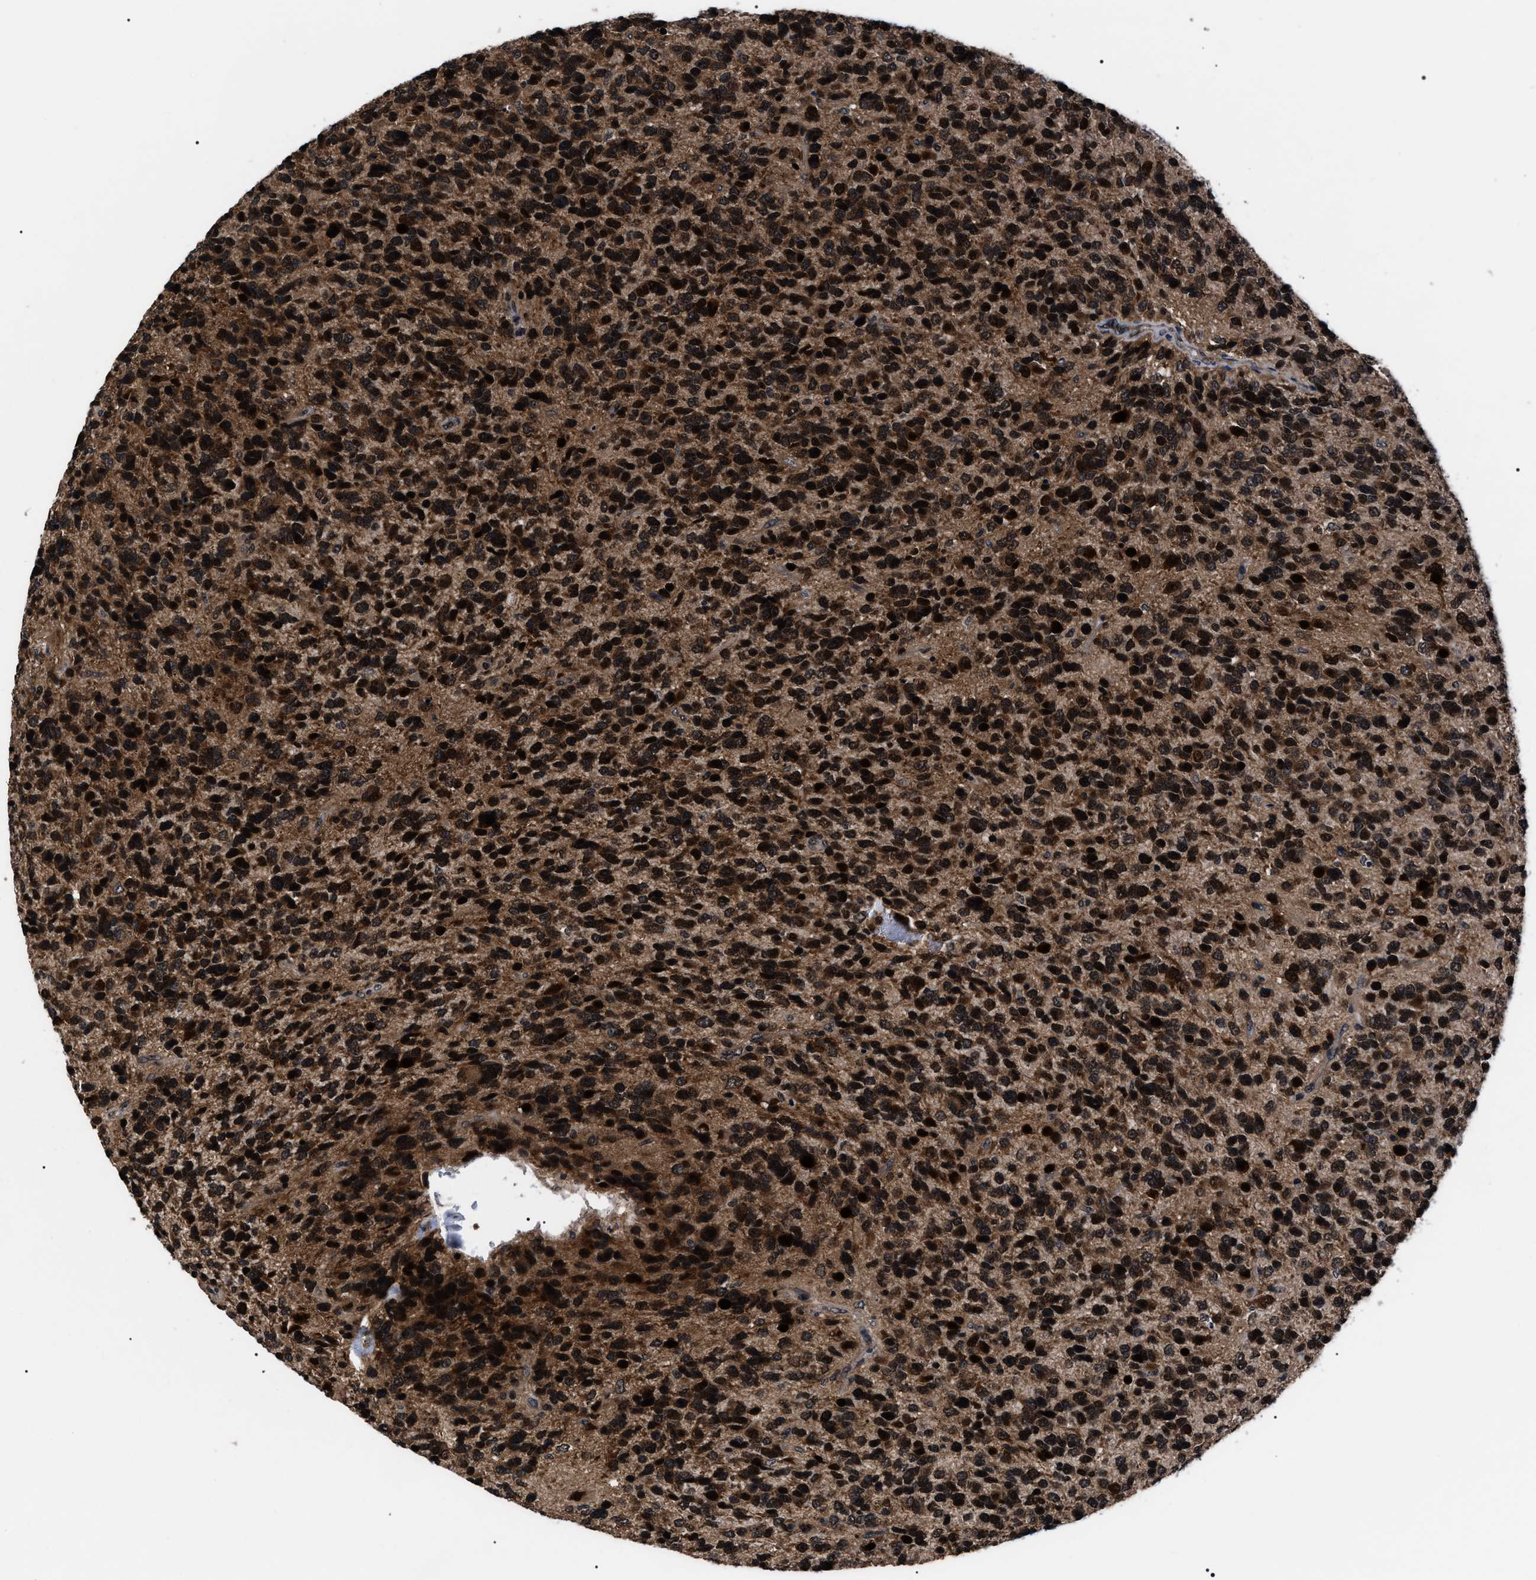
{"staining": {"intensity": "strong", "quantity": ">75%", "location": "cytoplasmic/membranous,nuclear"}, "tissue": "glioma", "cell_type": "Tumor cells", "image_type": "cancer", "snomed": [{"axis": "morphology", "description": "Glioma, malignant, High grade"}, {"axis": "topography", "description": "Brain"}], "caption": "Tumor cells display strong cytoplasmic/membranous and nuclear positivity in approximately >75% of cells in glioma.", "gene": "CSNK2A1", "patient": {"sex": "female", "age": 58}}